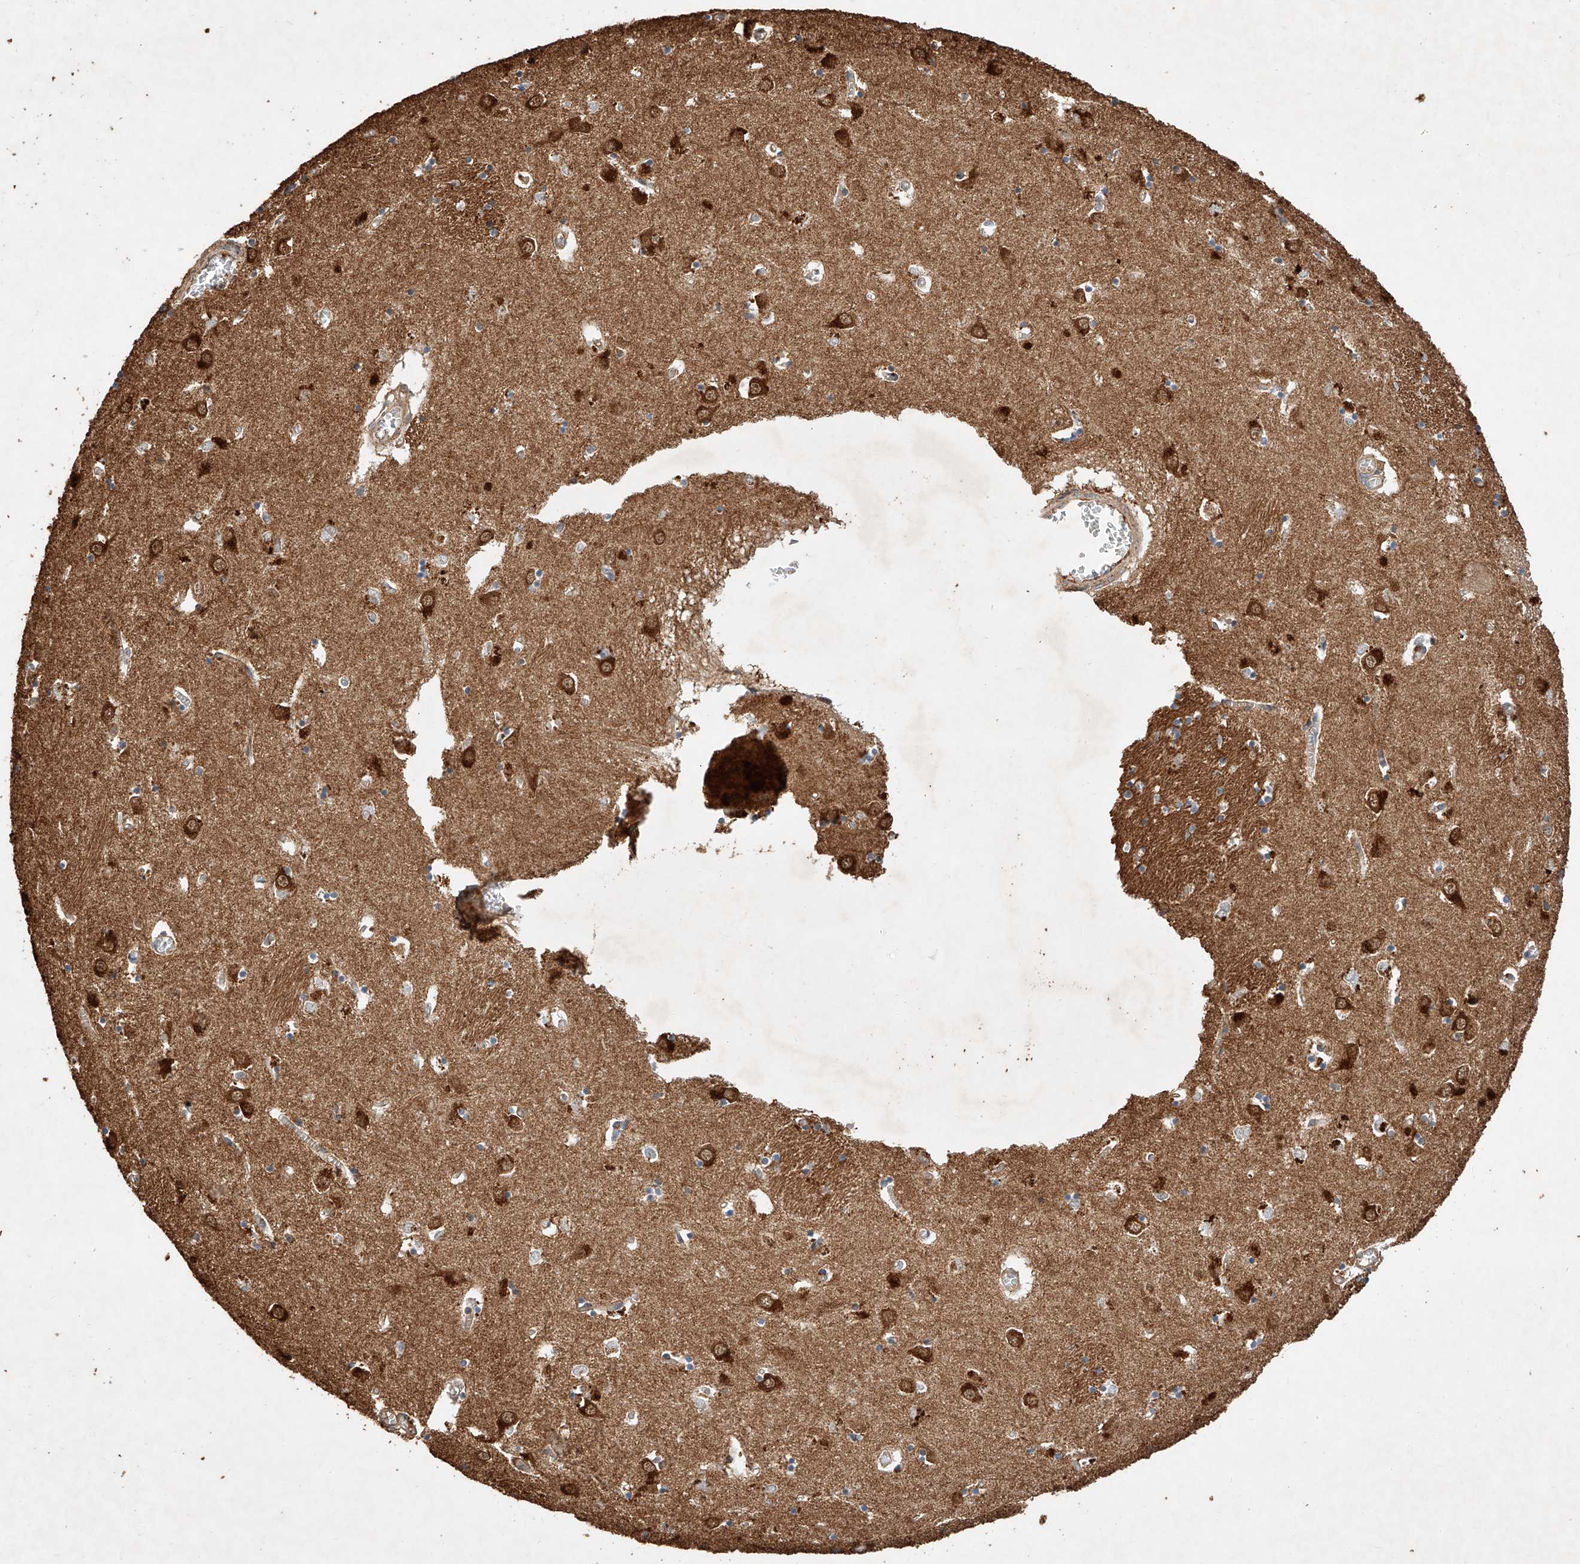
{"staining": {"intensity": "weak", "quantity": "<25%", "location": "cytoplasmic/membranous"}, "tissue": "caudate", "cell_type": "Glial cells", "image_type": "normal", "snomed": [{"axis": "morphology", "description": "Normal tissue, NOS"}, {"axis": "topography", "description": "Lateral ventricle wall"}], "caption": "The micrograph exhibits no significant staining in glial cells of caudate.", "gene": "GHDC", "patient": {"sex": "male", "age": 70}}